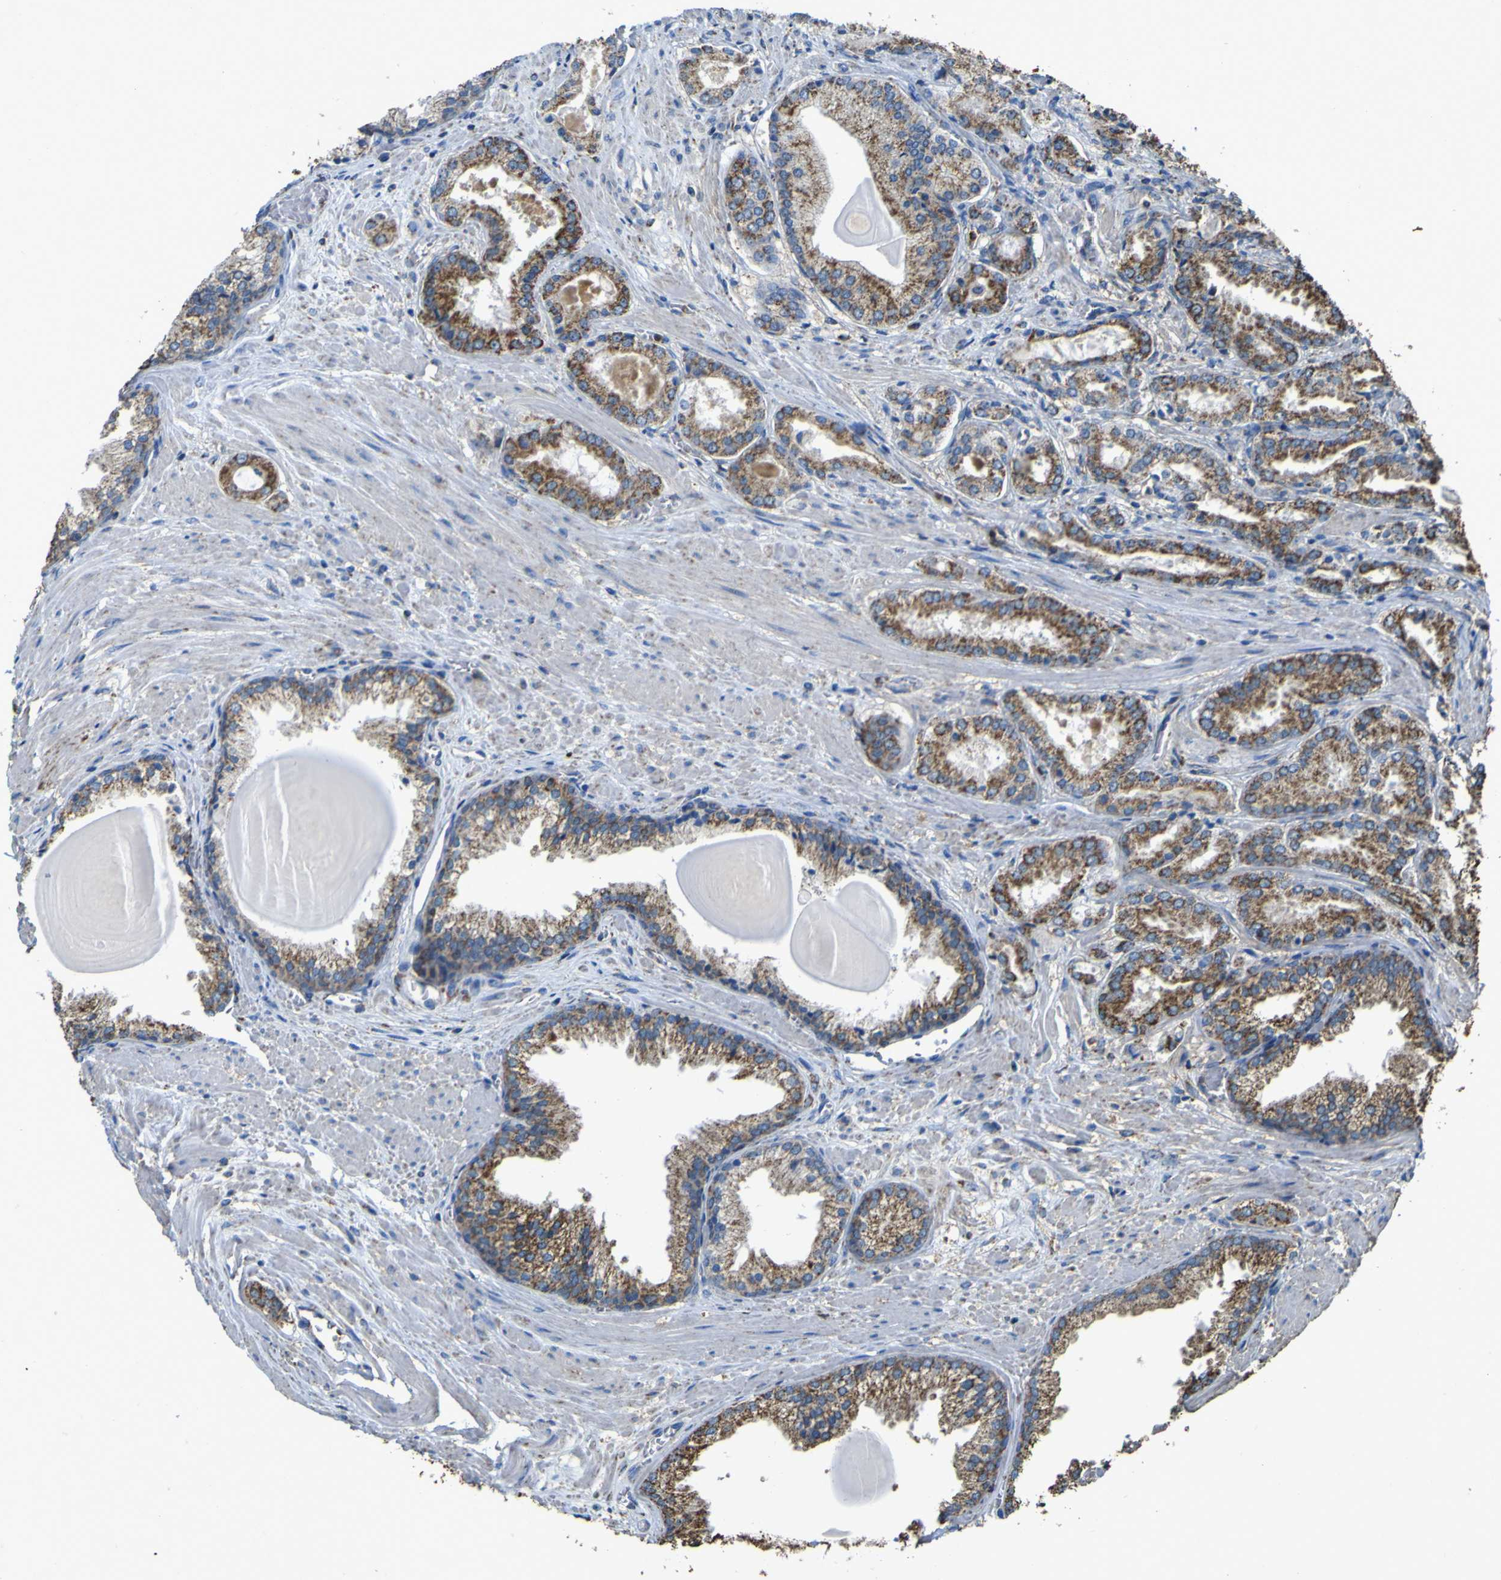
{"staining": {"intensity": "strong", "quantity": ">75%", "location": "cytoplasmic/membranous"}, "tissue": "prostate cancer", "cell_type": "Tumor cells", "image_type": "cancer", "snomed": [{"axis": "morphology", "description": "Adenocarcinoma, Low grade"}, {"axis": "topography", "description": "Prostate"}], "caption": "Tumor cells display strong cytoplasmic/membranous staining in approximately >75% of cells in low-grade adenocarcinoma (prostate).", "gene": "ACSL3", "patient": {"sex": "male", "age": 59}}